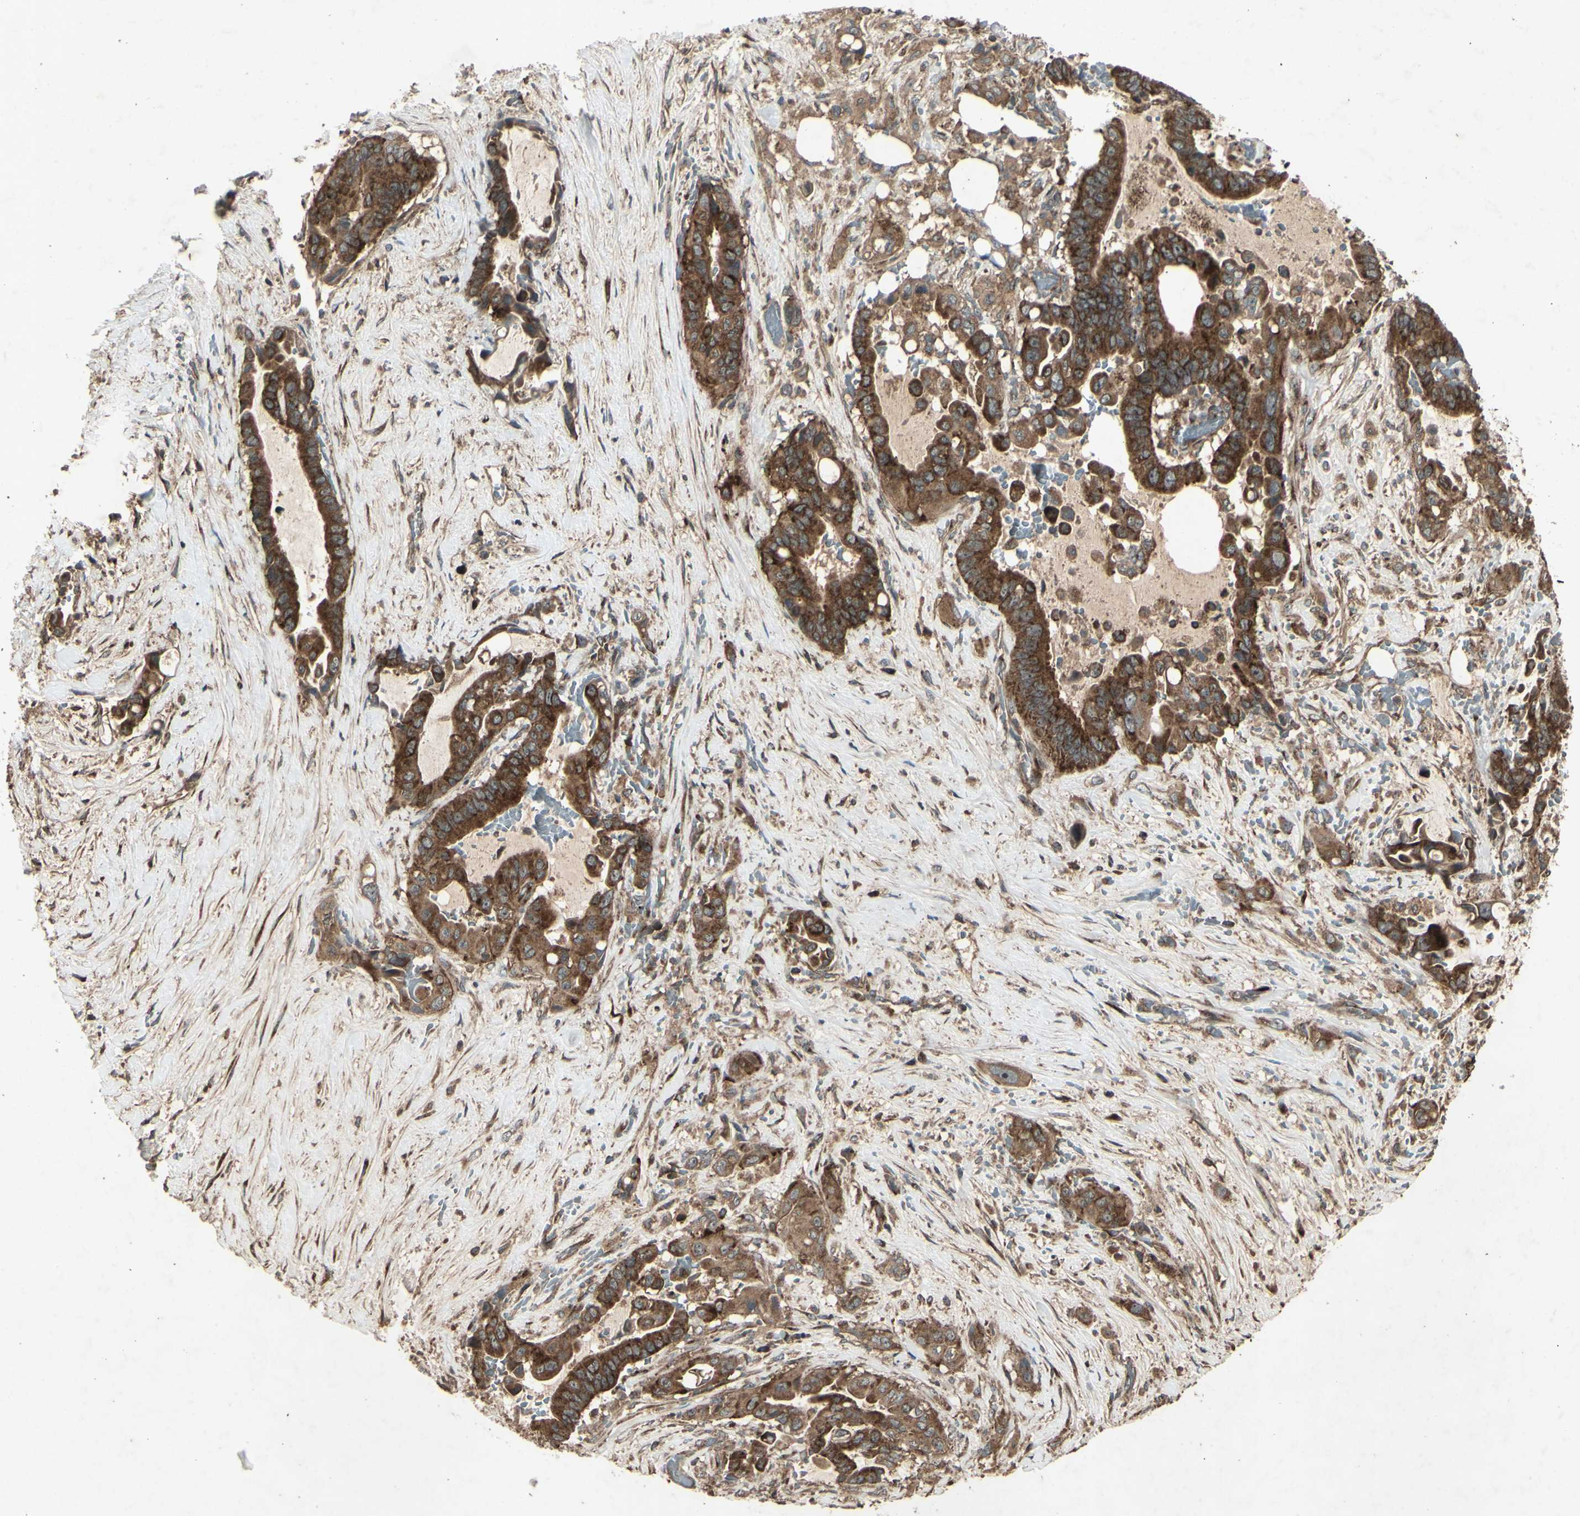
{"staining": {"intensity": "strong", "quantity": ">75%", "location": "cytoplasmic/membranous"}, "tissue": "liver cancer", "cell_type": "Tumor cells", "image_type": "cancer", "snomed": [{"axis": "morphology", "description": "Cholangiocarcinoma"}, {"axis": "topography", "description": "Liver"}], "caption": "IHC micrograph of neoplastic tissue: cholangiocarcinoma (liver) stained using IHC displays high levels of strong protein expression localized specifically in the cytoplasmic/membranous of tumor cells, appearing as a cytoplasmic/membranous brown color.", "gene": "AP1G1", "patient": {"sex": "female", "age": 61}}